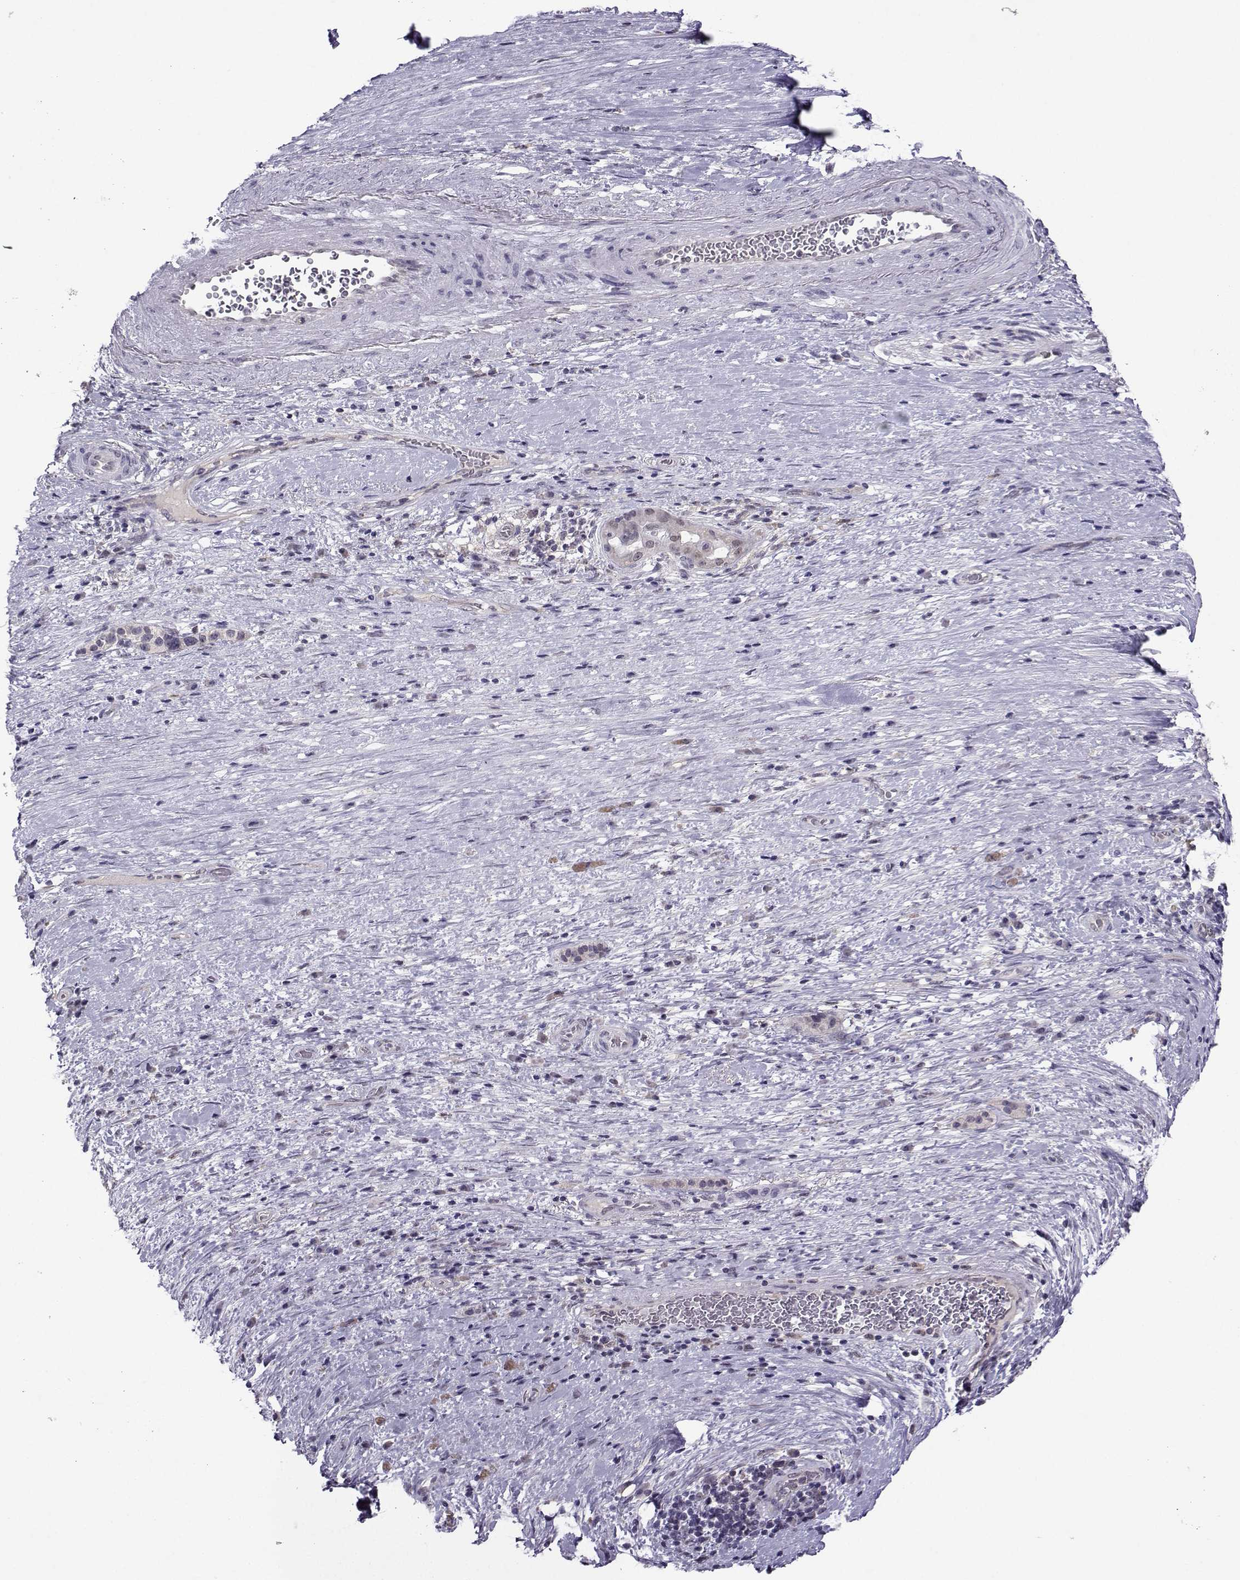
{"staining": {"intensity": "negative", "quantity": "none", "location": "none"}, "tissue": "pancreatic cancer", "cell_type": "Tumor cells", "image_type": "cancer", "snomed": [{"axis": "morphology", "description": "Adenocarcinoma, NOS"}, {"axis": "topography", "description": "Pancreas"}], "caption": "Tumor cells are negative for protein expression in human pancreatic cancer (adenocarcinoma).", "gene": "DDX20", "patient": {"sex": "male", "age": 63}}